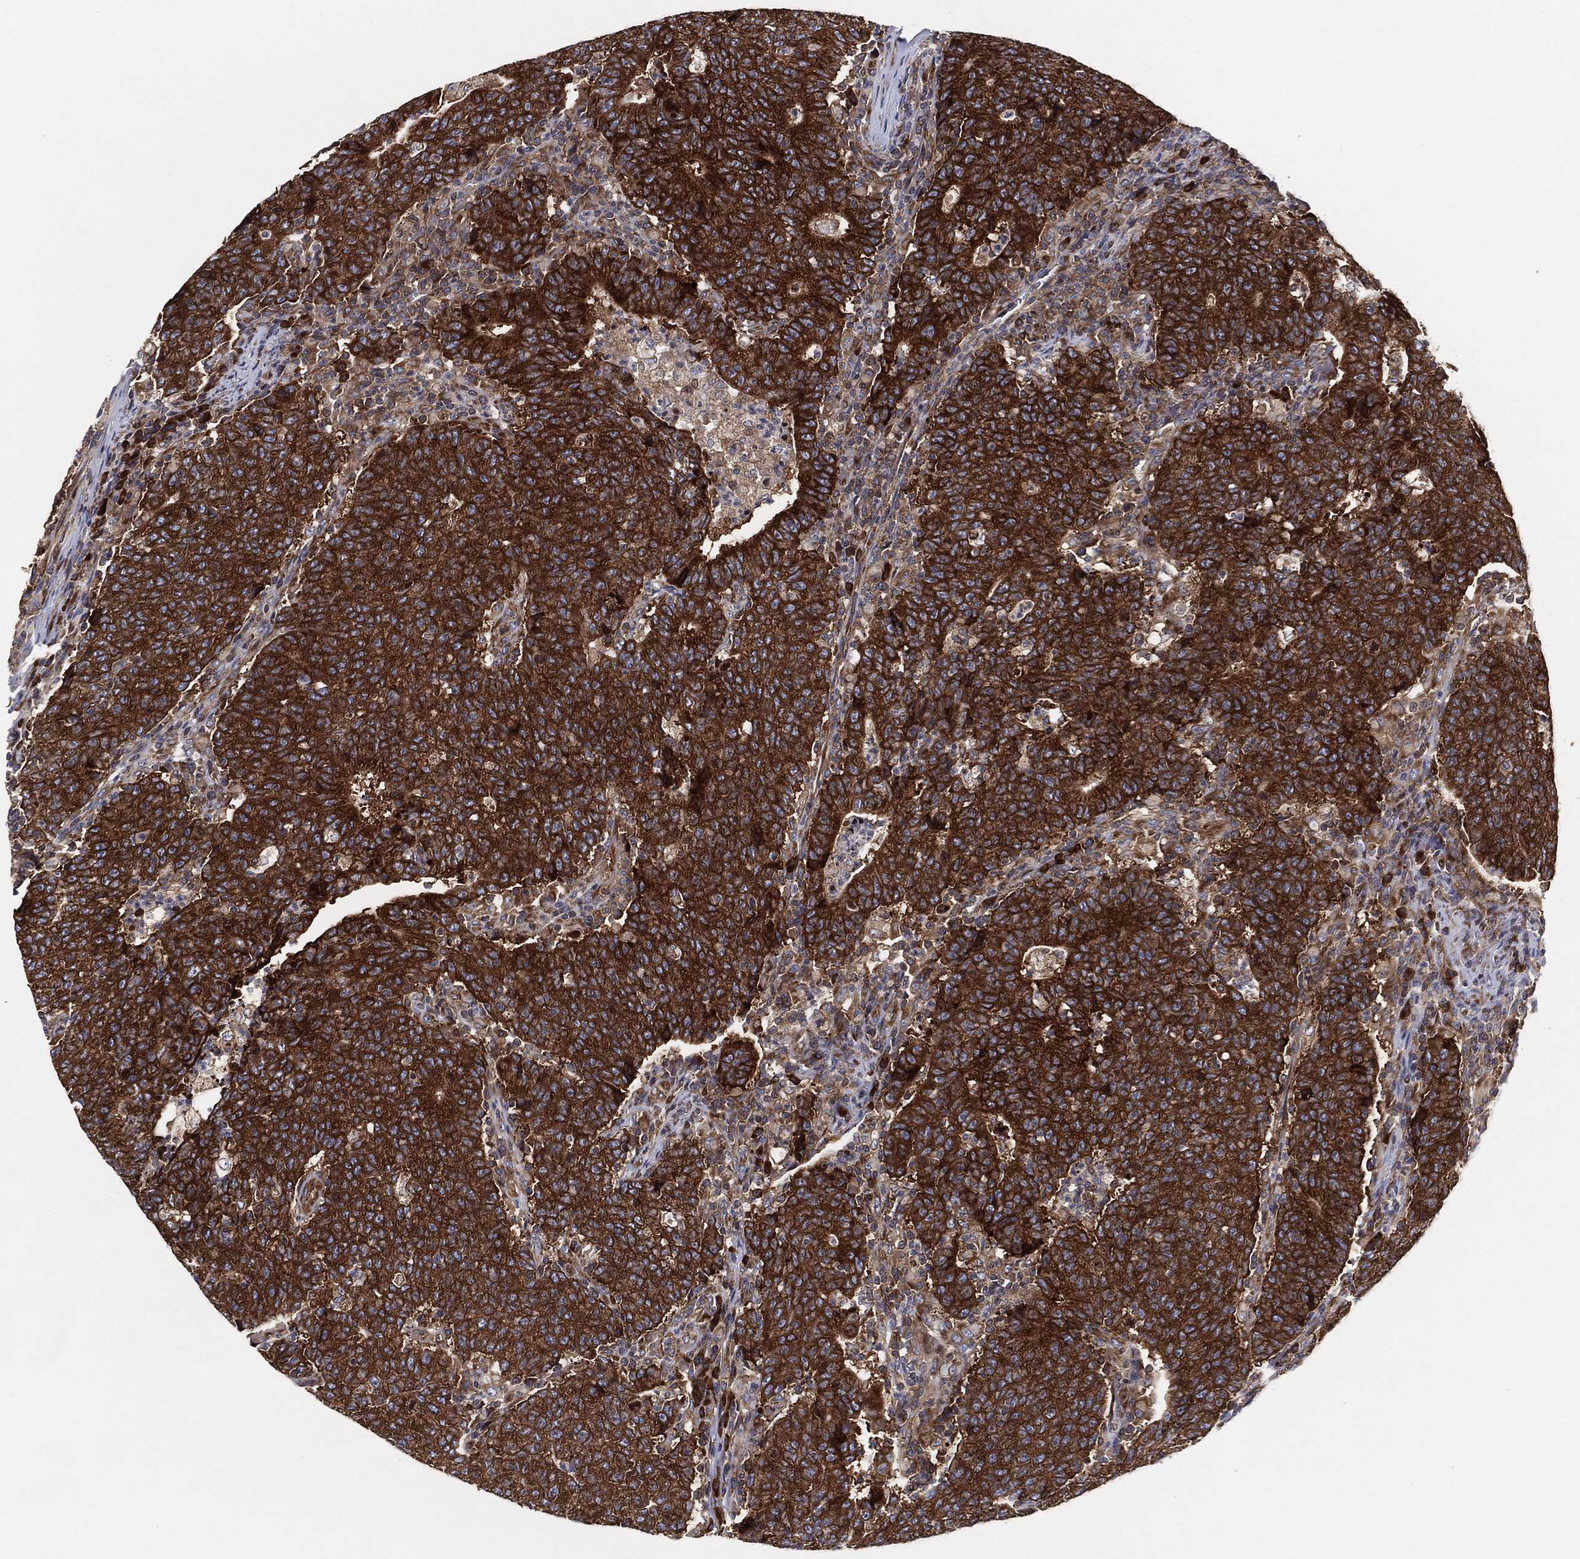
{"staining": {"intensity": "strong", "quantity": ">75%", "location": "cytoplasmic/membranous"}, "tissue": "colorectal cancer", "cell_type": "Tumor cells", "image_type": "cancer", "snomed": [{"axis": "morphology", "description": "Adenocarcinoma, NOS"}, {"axis": "topography", "description": "Colon"}], "caption": "IHC photomicrograph of neoplastic tissue: colorectal cancer stained using immunohistochemistry demonstrates high levels of strong protein expression localized specifically in the cytoplasmic/membranous of tumor cells, appearing as a cytoplasmic/membranous brown color.", "gene": "EIF2S2", "patient": {"sex": "female", "age": 75}}